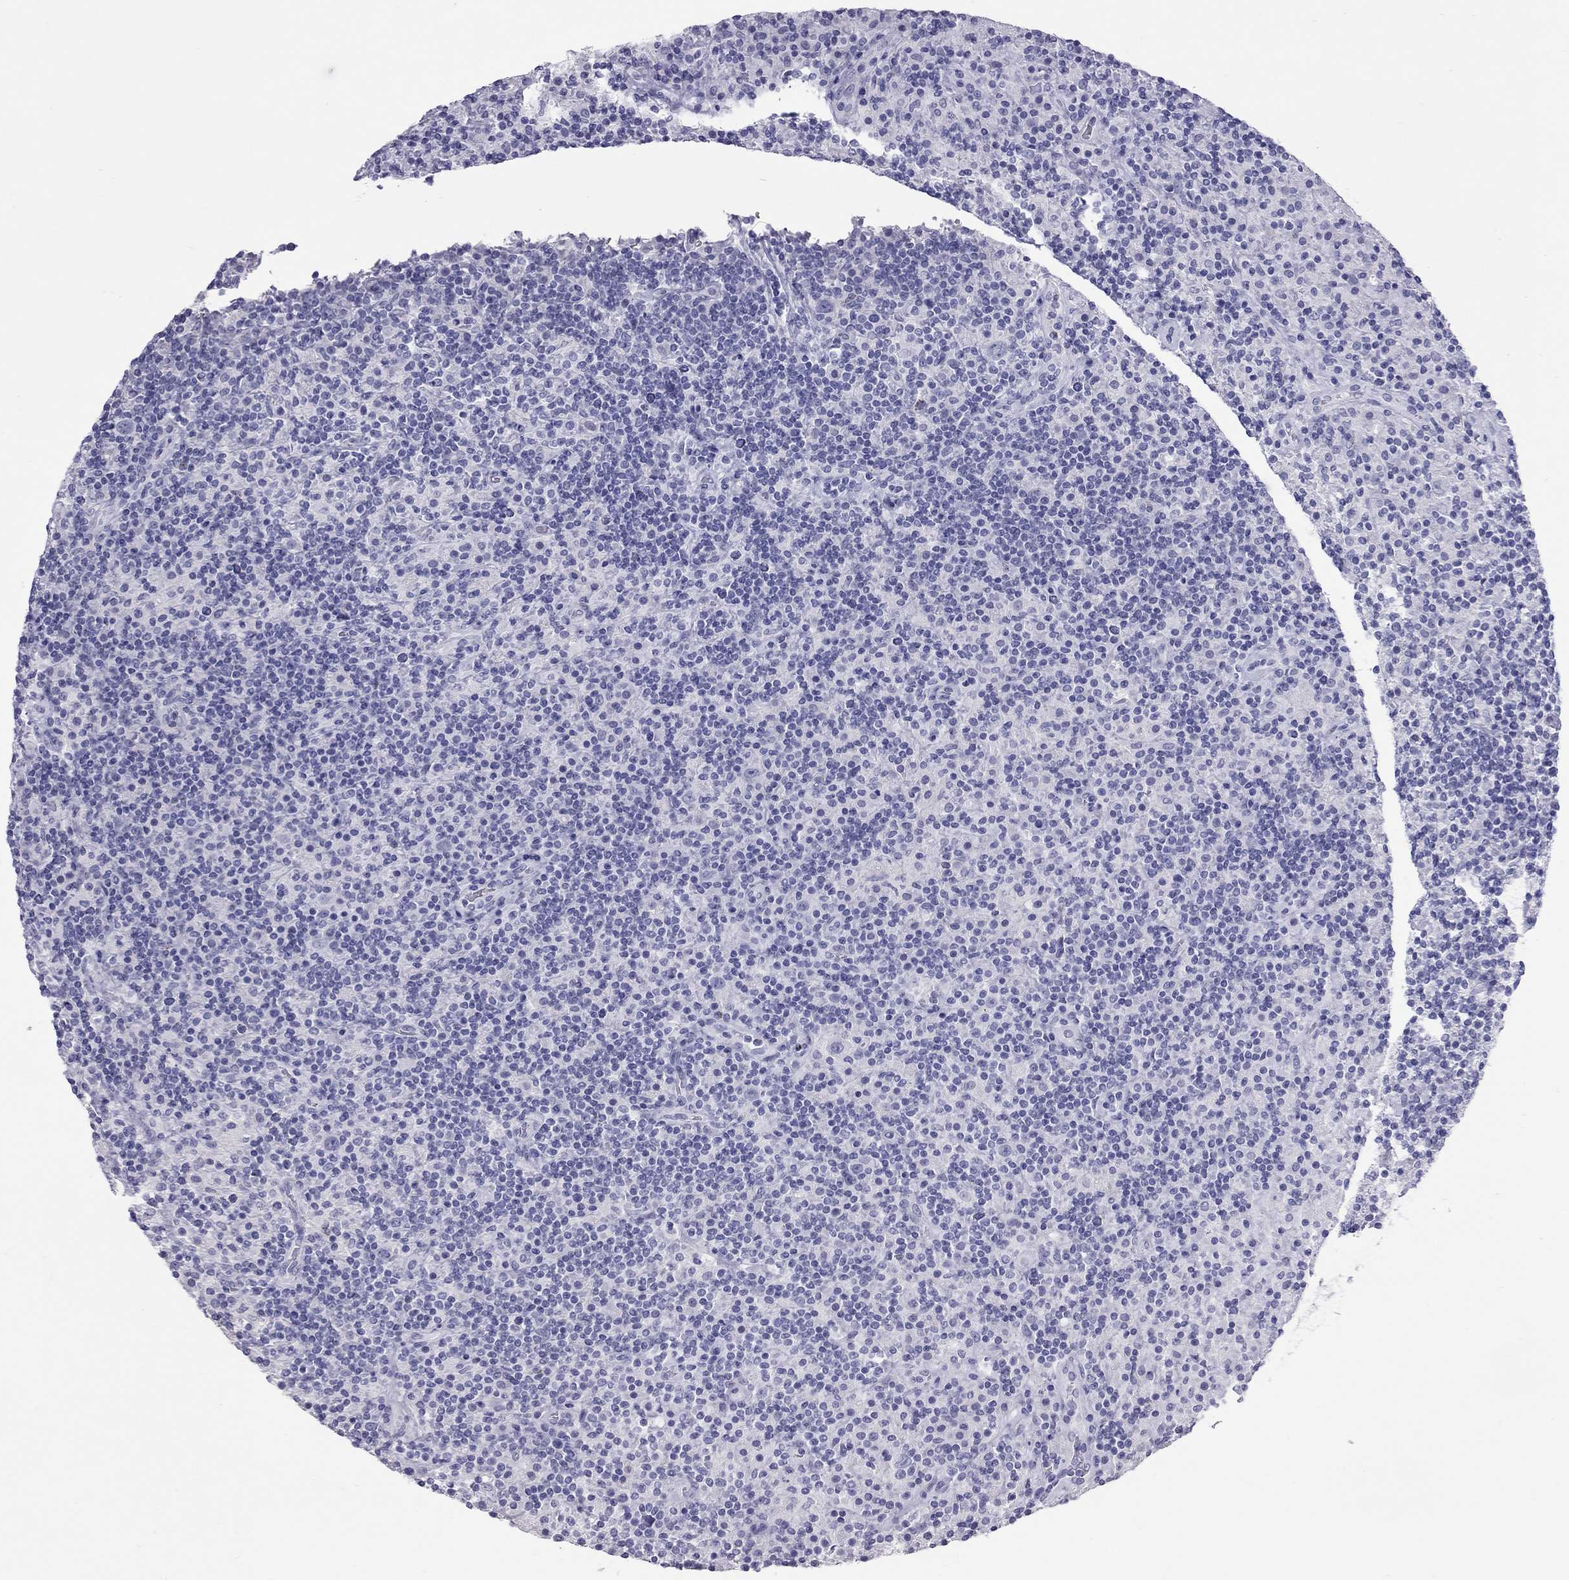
{"staining": {"intensity": "negative", "quantity": "none", "location": "none"}, "tissue": "lymphoma", "cell_type": "Tumor cells", "image_type": "cancer", "snomed": [{"axis": "morphology", "description": "Hodgkin's disease, NOS"}, {"axis": "topography", "description": "Lymph node"}], "caption": "The photomicrograph shows no staining of tumor cells in Hodgkin's disease.", "gene": "STAG3", "patient": {"sex": "male", "age": 70}}